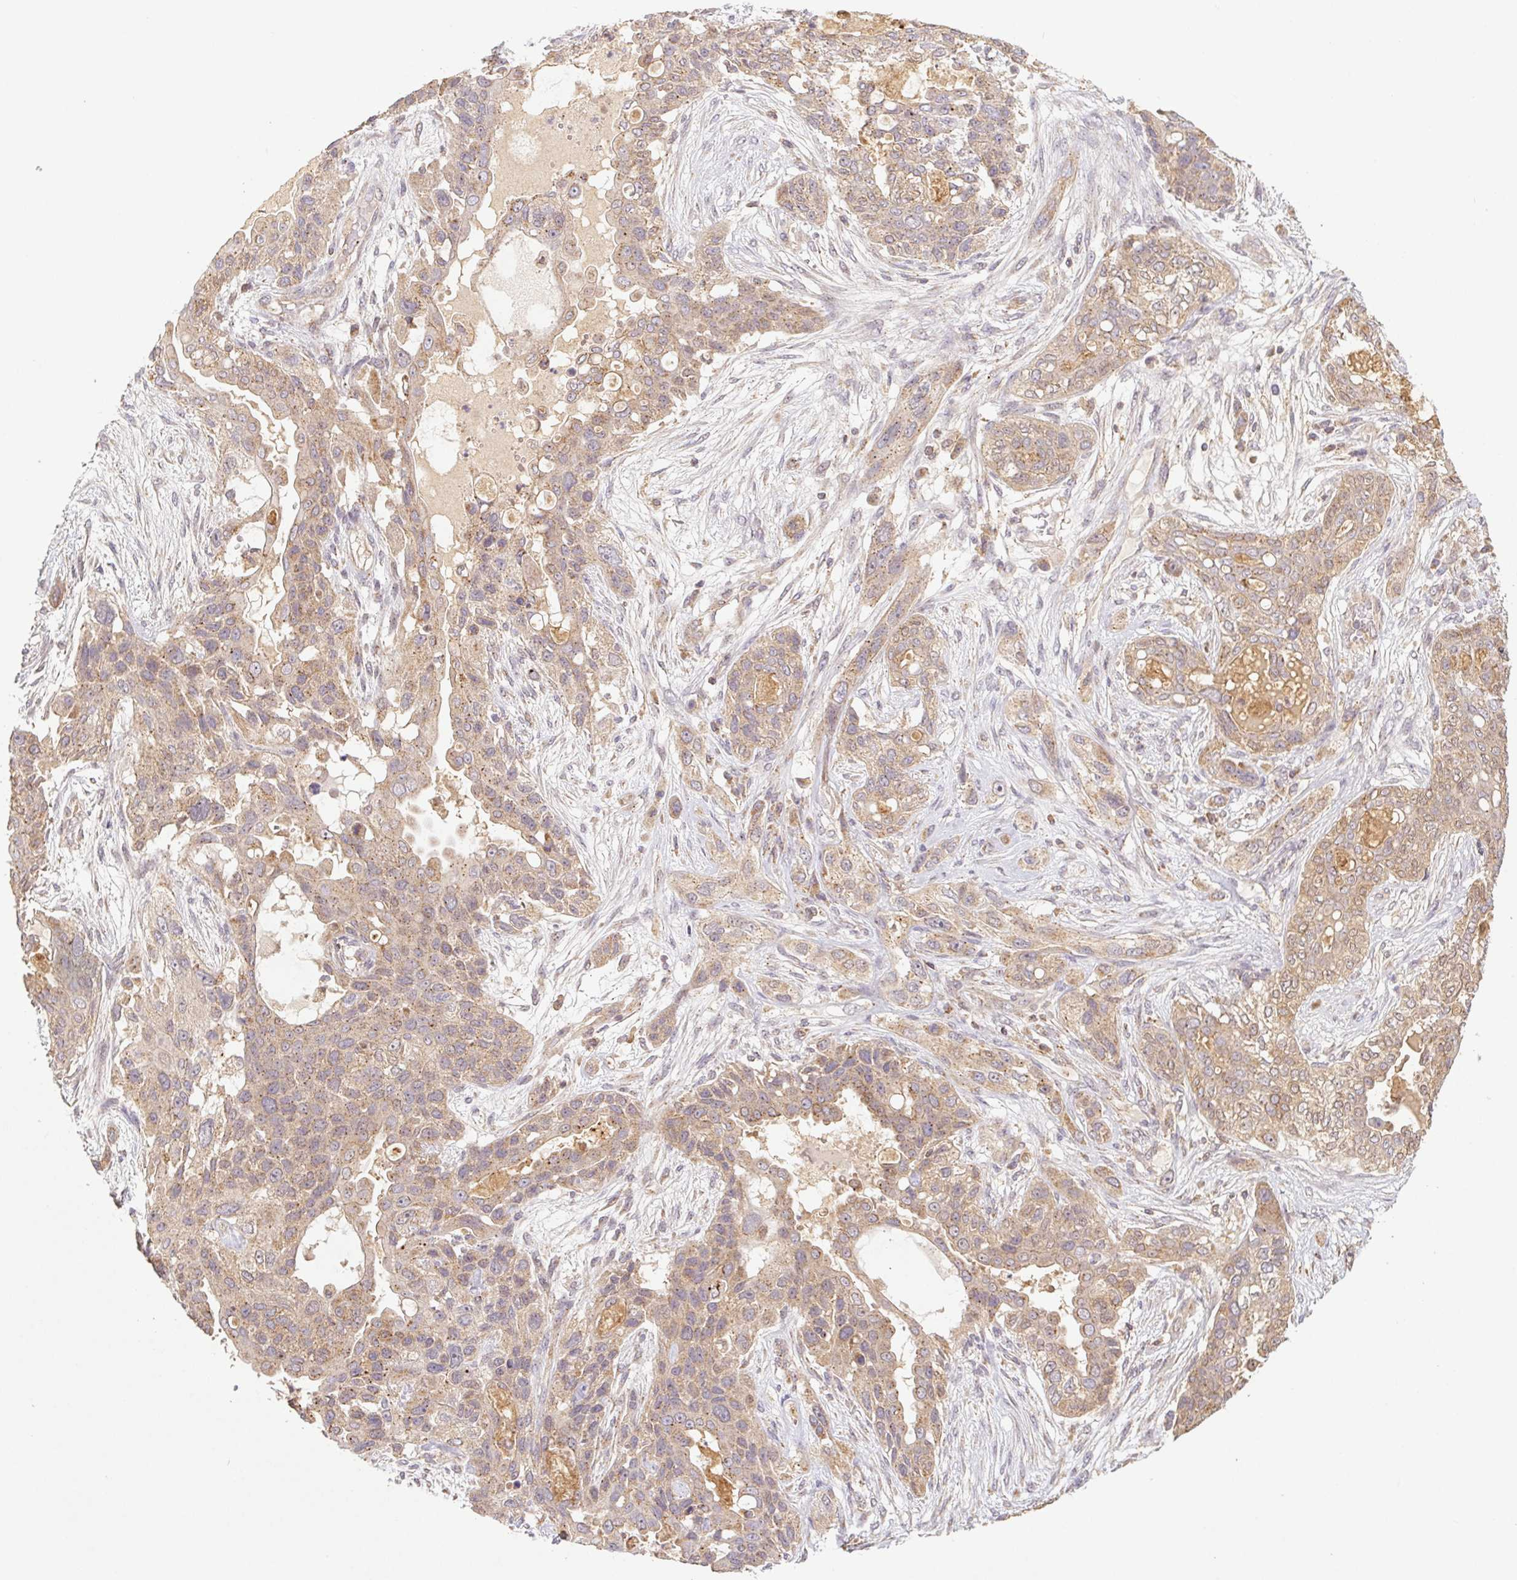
{"staining": {"intensity": "weak", "quantity": "25%-75%", "location": "cytoplasmic/membranous"}, "tissue": "lung cancer", "cell_type": "Tumor cells", "image_type": "cancer", "snomed": [{"axis": "morphology", "description": "Squamous cell carcinoma, NOS"}, {"axis": "topography", "description": "Lung"}], "caption": "Tumor cells exhibit low levels of weak cytoplasmic/membranous expression in about 25%-75% of cells in human lung cancer (squamous cell carcinoma).", "gene": "MTHFD1", "patient": {"sex": "female", "age": 70}}